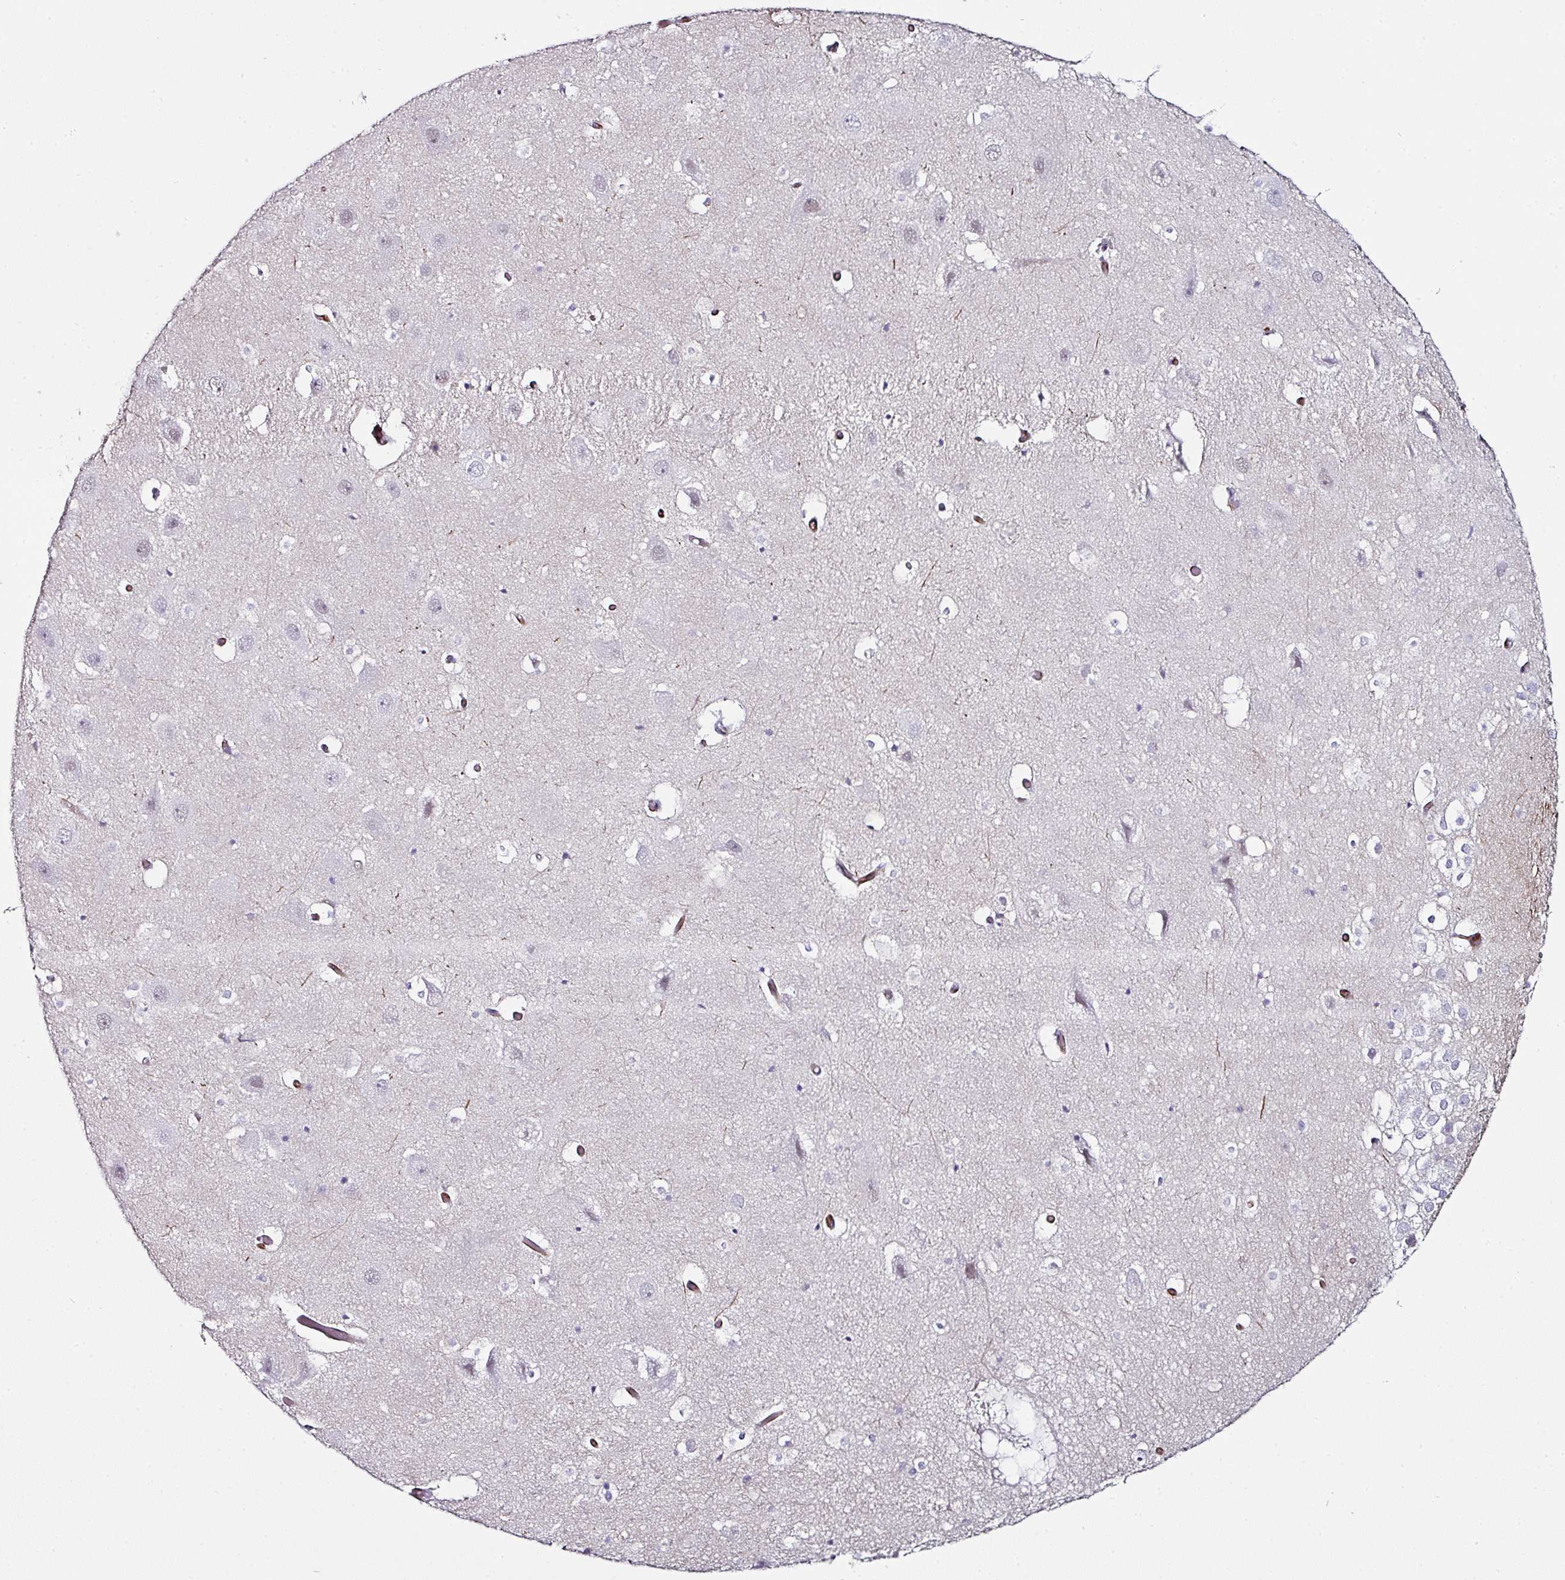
{"staining": {"intensity": "negative", "quantity": "none", "location": "none"}, "tissue": "hippocampus", "cell_type": "Glial cells", "image_type": "normal", "snomed": [{"axis": "morphology", "description": "Normal tissue, NOS"}, {"axis": "topography", "description": "Hippocampus"}], "caption": "This is an IHC histopathology image of unremarkable human hippocampus. There is no staining in glial cells.", "gene": "TMPRSS9", "patient": {"sex": "female", "age": 52}}